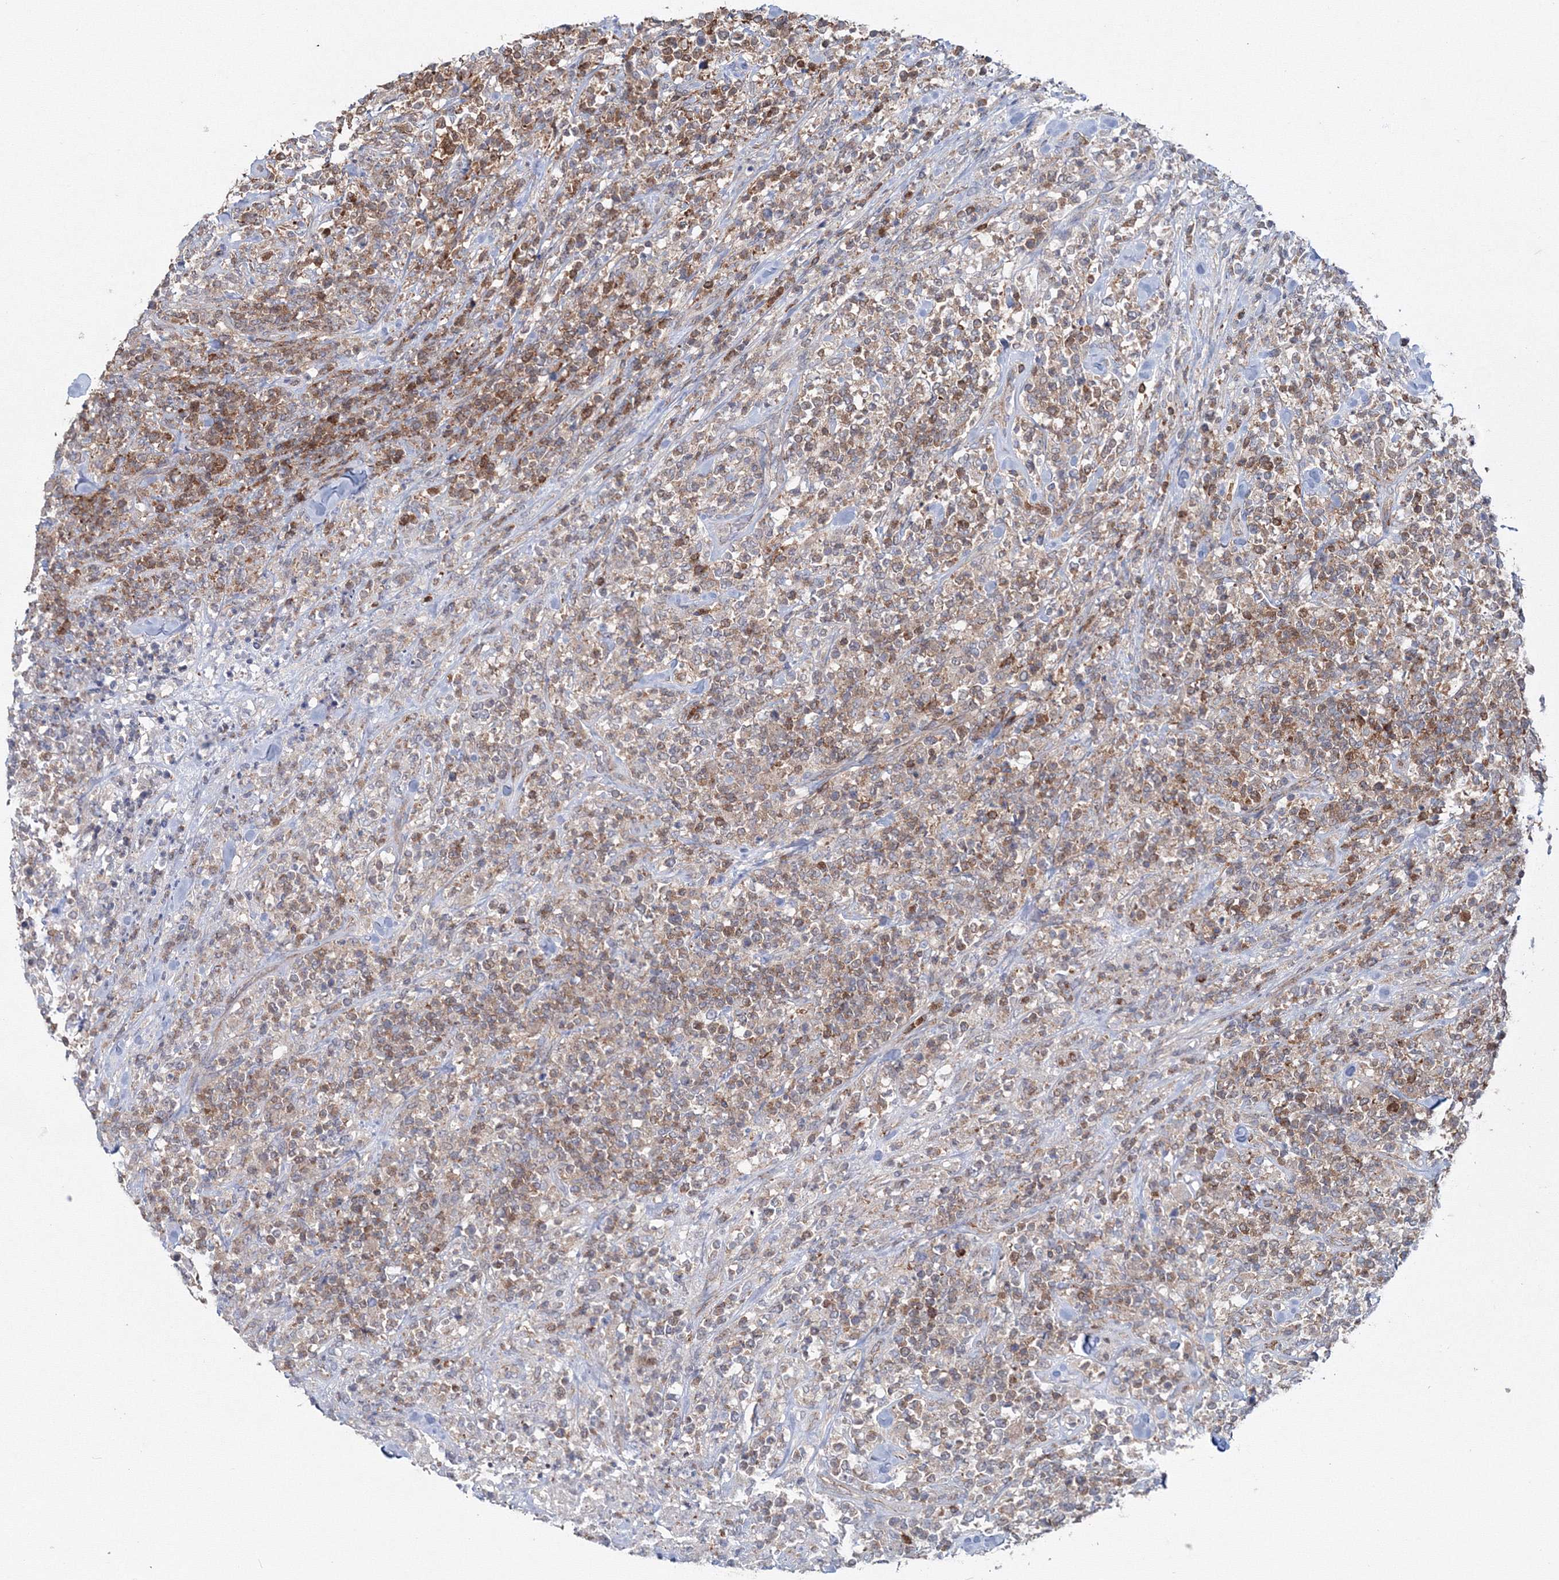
{"staining": {"intensity": "moderate", "quantity": "25%-75%", "location": "cytoplasmic/membranous"}, "tissue": "lymphoma", "cell_type": "Tumor cells", "image_type": "cancer", "snomed": [{"axis": "morphology", "description": "Malignant lymphoma, non-Hodgkin's type, High grade"}, {"axis": "topography", "description": "Soft tissue"}], "caption": "About 25%-75% of tumor cells in human high-grade malignant lymphoma, non-Hodgkin's type reveal moderate cytoplasmic/membranous protein positivity as visualized by brown immunohistochemical staining.", "gene": "GGA2", "patient": {"sex": "male", "age": 18}}